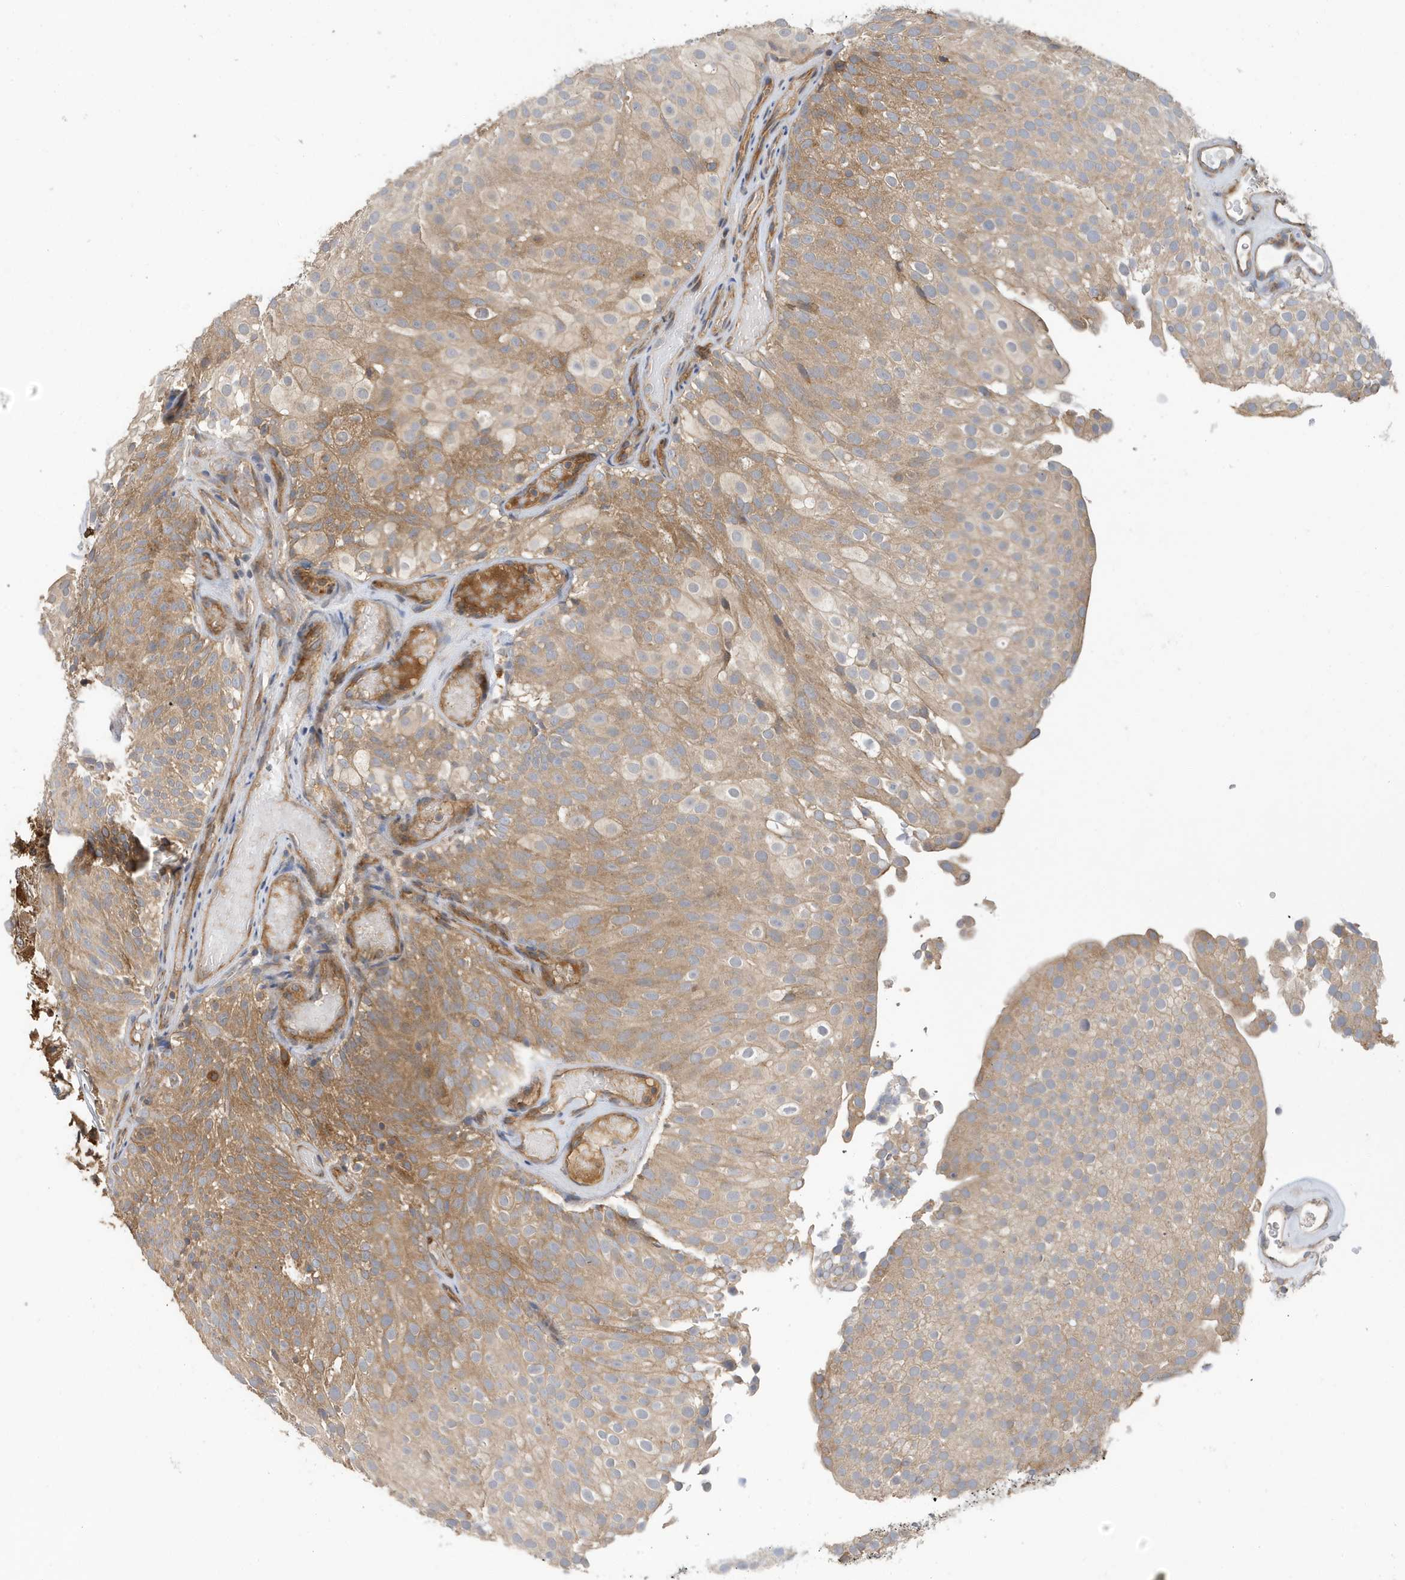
{"staining": {"intensity": "moderate", "quantity": "25%-75%", "location": "cytoplasmic/membranous"}, "tissue": "urothelial cancer", "cell_type": "Tumor cells", "image_type": "cancer", "snomed": [{"axis": "morphology", "description": "Urothelial carcinoma, Low grade"}, {"axis": "topography", "description": "Urinary bladder"}], "caption": "Protein staining of urothelial cancer tissue reveals moderate cytoplasmic/membranous expression in approximately 25%-75% of tumor cells. The staining was performed using DAB (3,3'-diaminobenzidine), with brown indicating positive protein expression. Nuclei are stained blue with hematoxylin.", "gene": "LAPTM4A", "patient": {"sex": "male", "age": 78}}